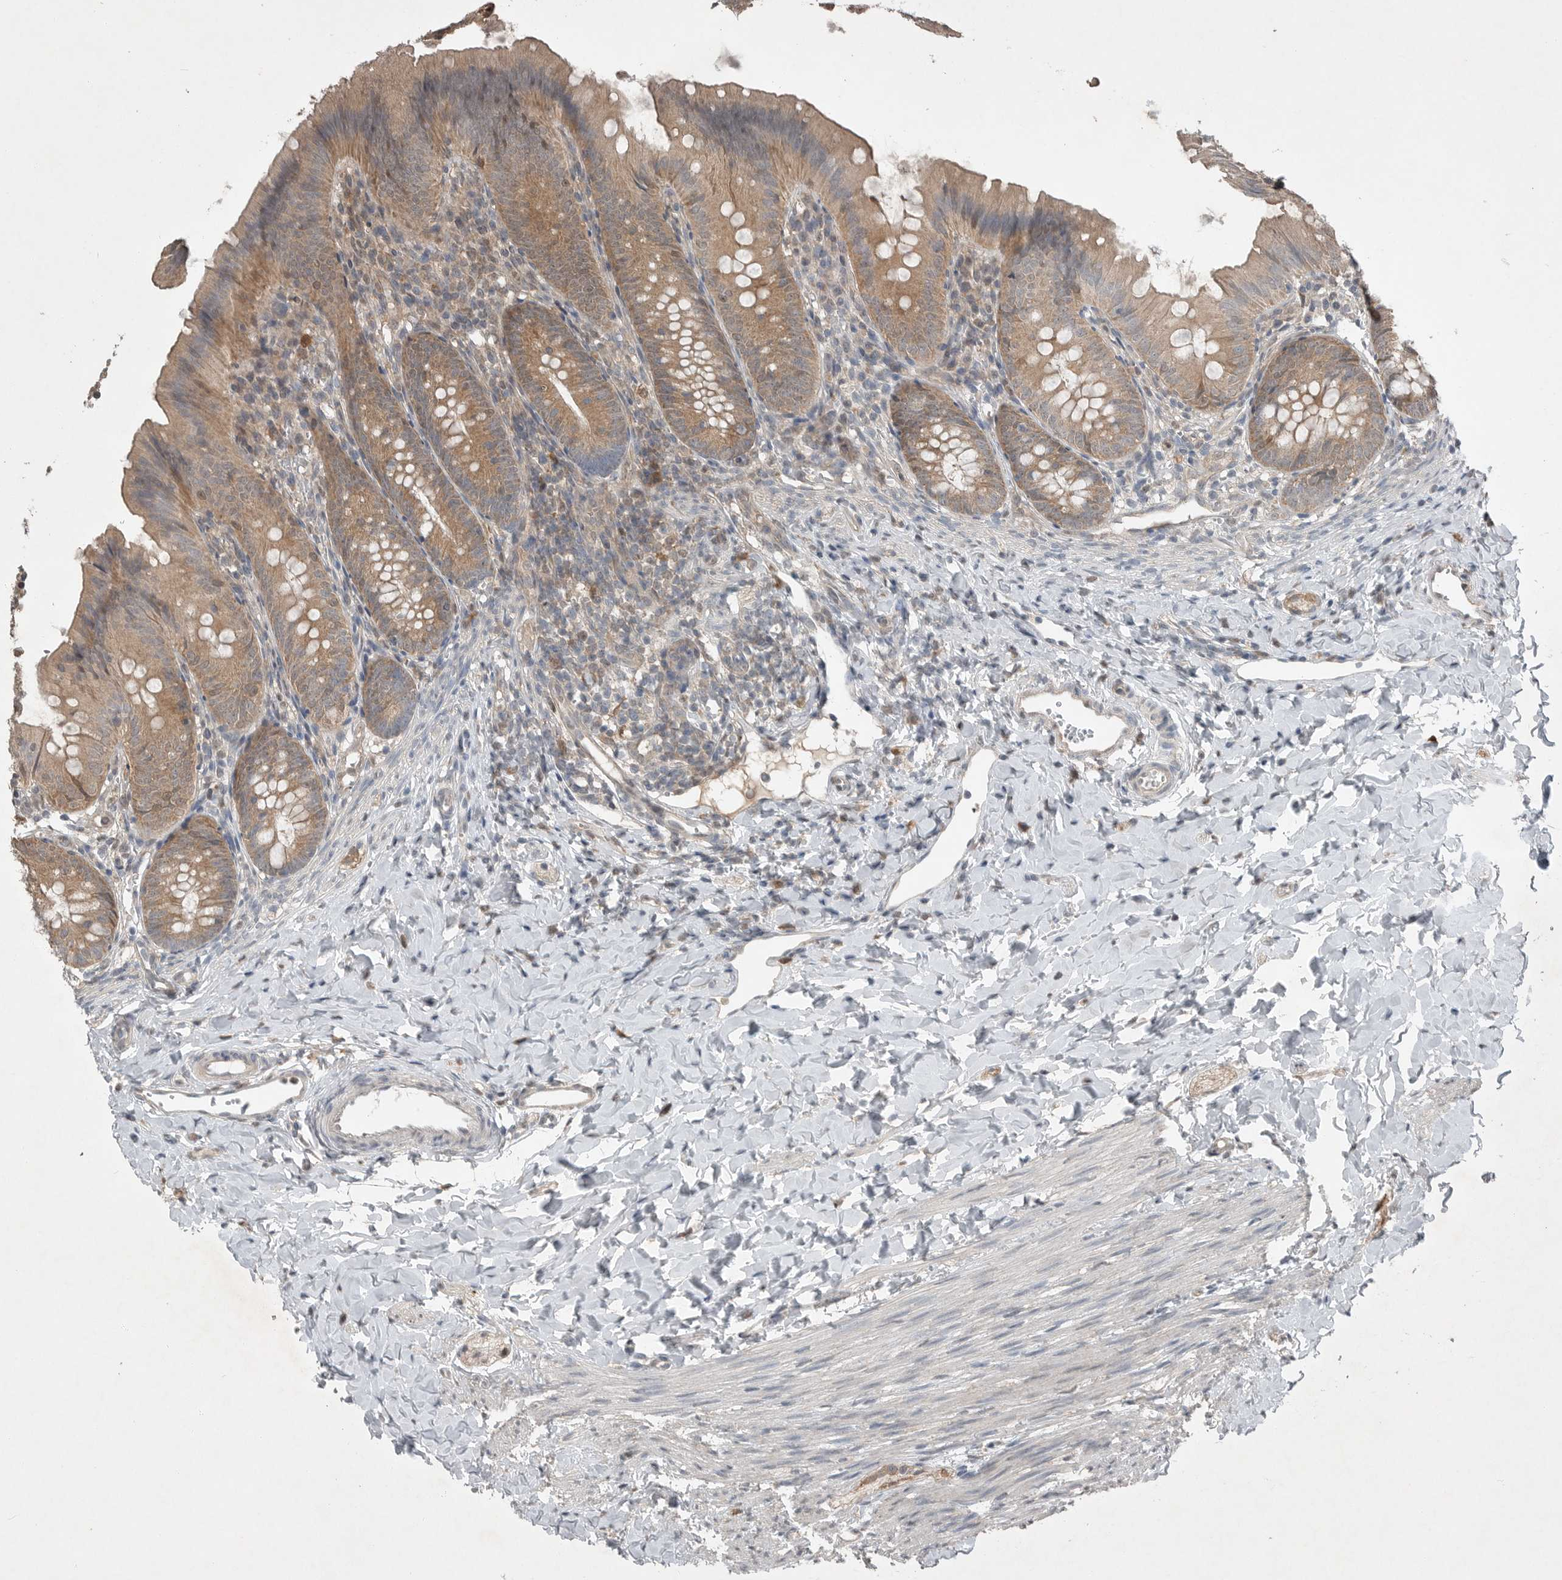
{"staining": {"intensity": "moderate", "quantity": ">75%", "location": "cytoplasmic/membranous"}, "tissue": "appendix", "cell_type": "Glandular cells", "image_type": "normal", "snomed": [{"axis": "morphology", "description": "Normal tissue, NOS"}, {"axis": "topography", "description": "Appendix"}], "caption": "The image reveals staining of benign appendix, revealing moderate cytoplasmic/membranous protein expression (brown color) within glandular cells. (Brightfield microscopy of DAB IHC at high magnification).", "gene": "MFAP3L", "patient": {"sex": "male", "age": 1}}